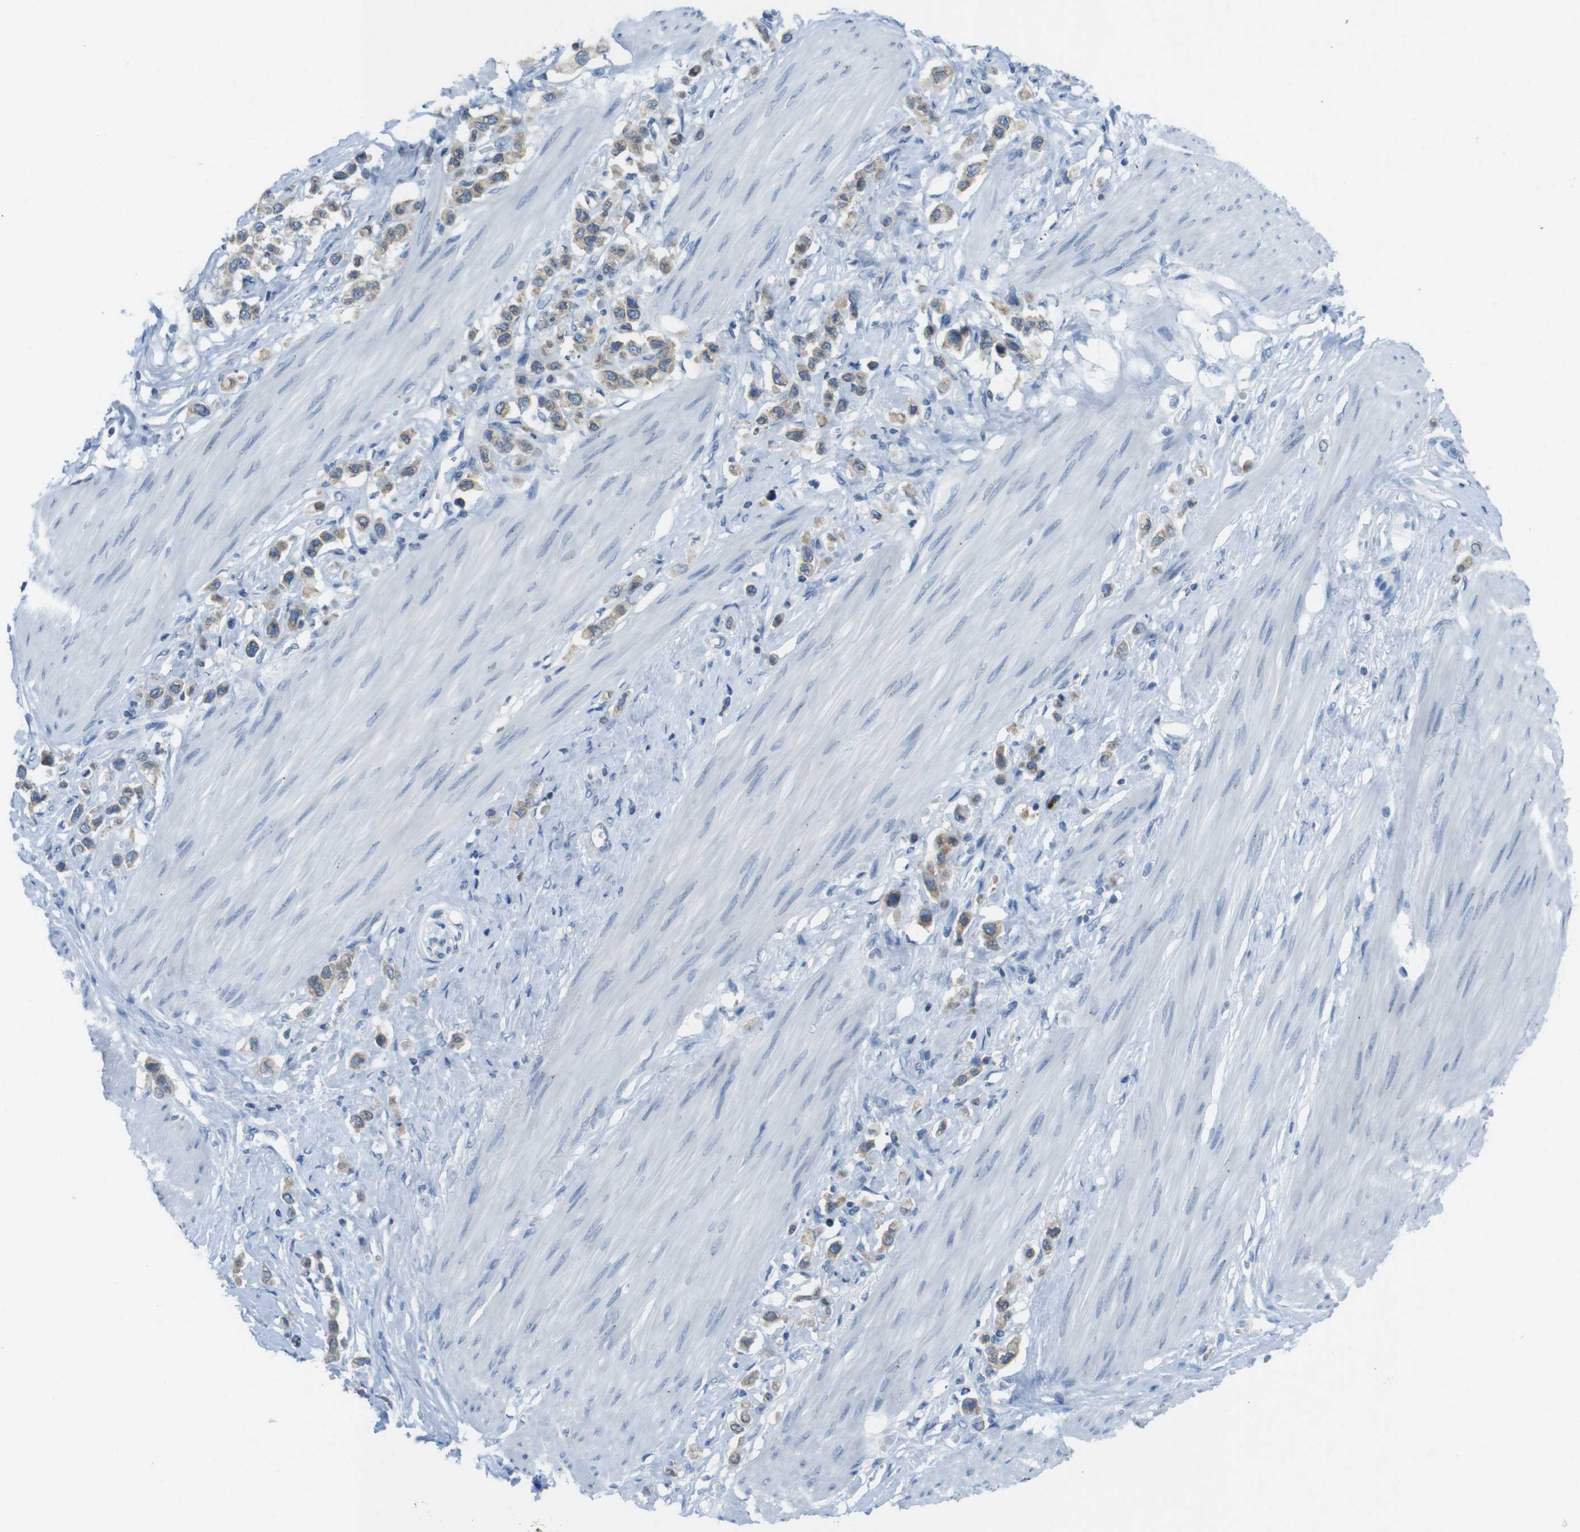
{"staining": {"intensity": "weak", "quantity": ">75%", "location": "cytoplasmic/membranous"}, "tissue": "stomach cancer", "cell_type": "Tumor cells", "image_type": "cancer", "snomed": [{"axis": "morphology", "description": "Adenocarcinoma, NOS"}, {"axis": "topography", "description": "Stomach"}], "caption": "Protein expression analysis of adenocarcinoma (stomach) shows weak cytoplasmic/membranous expression in about >75% of tumor cells.", "gene": "CLPTM1L", "patient": {"sex": "female", "age": 65}}